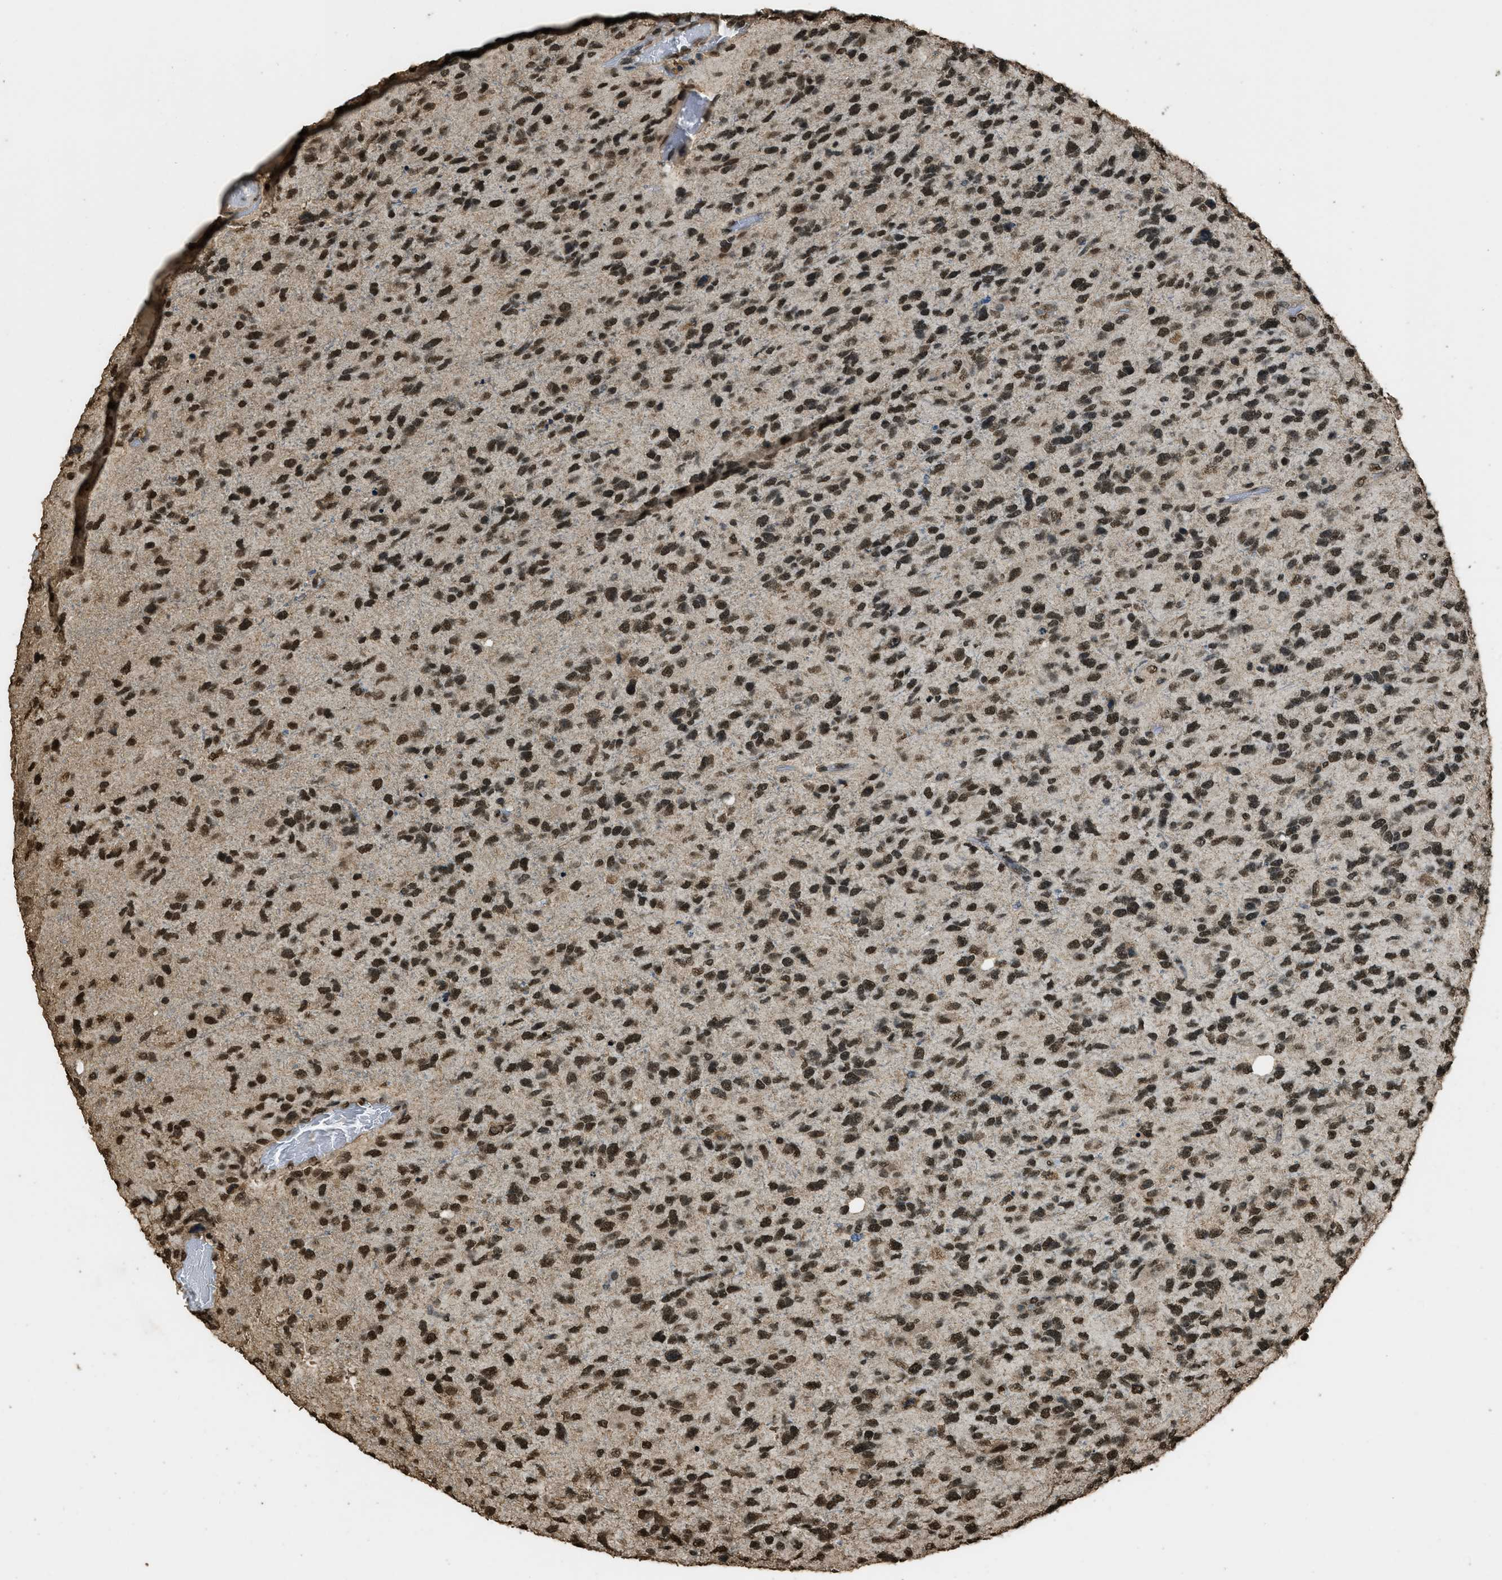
{"staining": {"intensity": "strong", "quantity": ">75%", "location": "nuclear"}, "tissue": "glioma", "cell_type": "Tumor cells", "image_type": "cancer", "snomed": [{"axis": "morphology", "description": "Glioma, malignant, High grade"}, {"axis": "topography", "description": "Brain"}], "caption": "Immunohistochemical staining of malignant glioma (high-grade) displays high levels of strong nuclear staining in about >75% of tumor cells.", "gene": "MYB", "patient": {"sex": "female", "age": 58}}